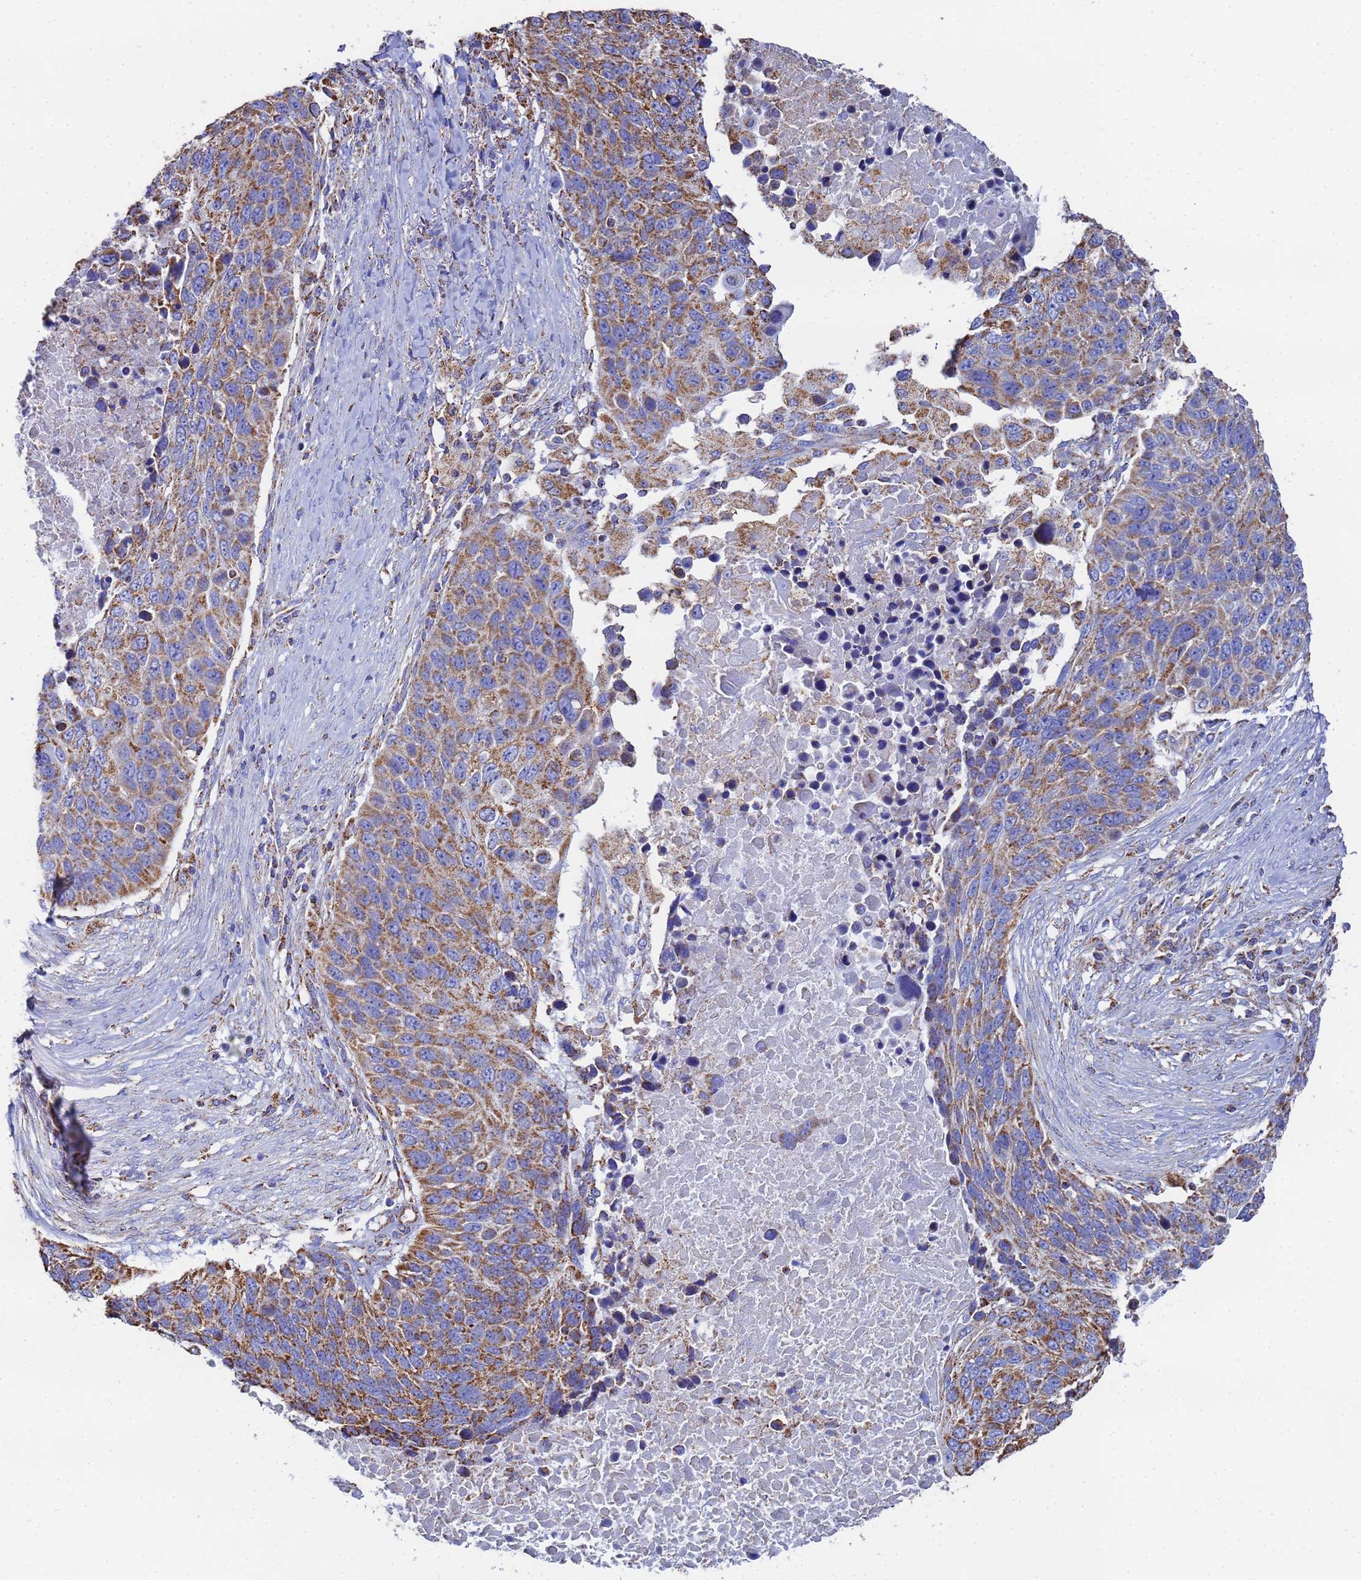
{"staining": {"intensity": "strong", "quantity": ">75%", "location": "cytoplasmic/membranous"}, "tissue": "lung cancer", "cell_type": "Tumor cells", "image_type": "cancer", "snomed": [{"axis": "morphology", "description": "Normal tissue, NOS"}, {"axis": "morphology", "description": "Squamous cell carcinoma, NOS"}, {"axis": "topography", "description": "Lymph node"}, {"axis": "topography", "description": "Lung"}], "caption": "Protein expression analysis of squamous cell carcinoma (lung) exhibits strong cytoplasmic/membranous expression in about >75% of tumor cells. (DAB IHC, brown staining for protein, blue staining for nuclei).", "gene": "GLUD1", "patient": {"sex": "male", "age": 66}}